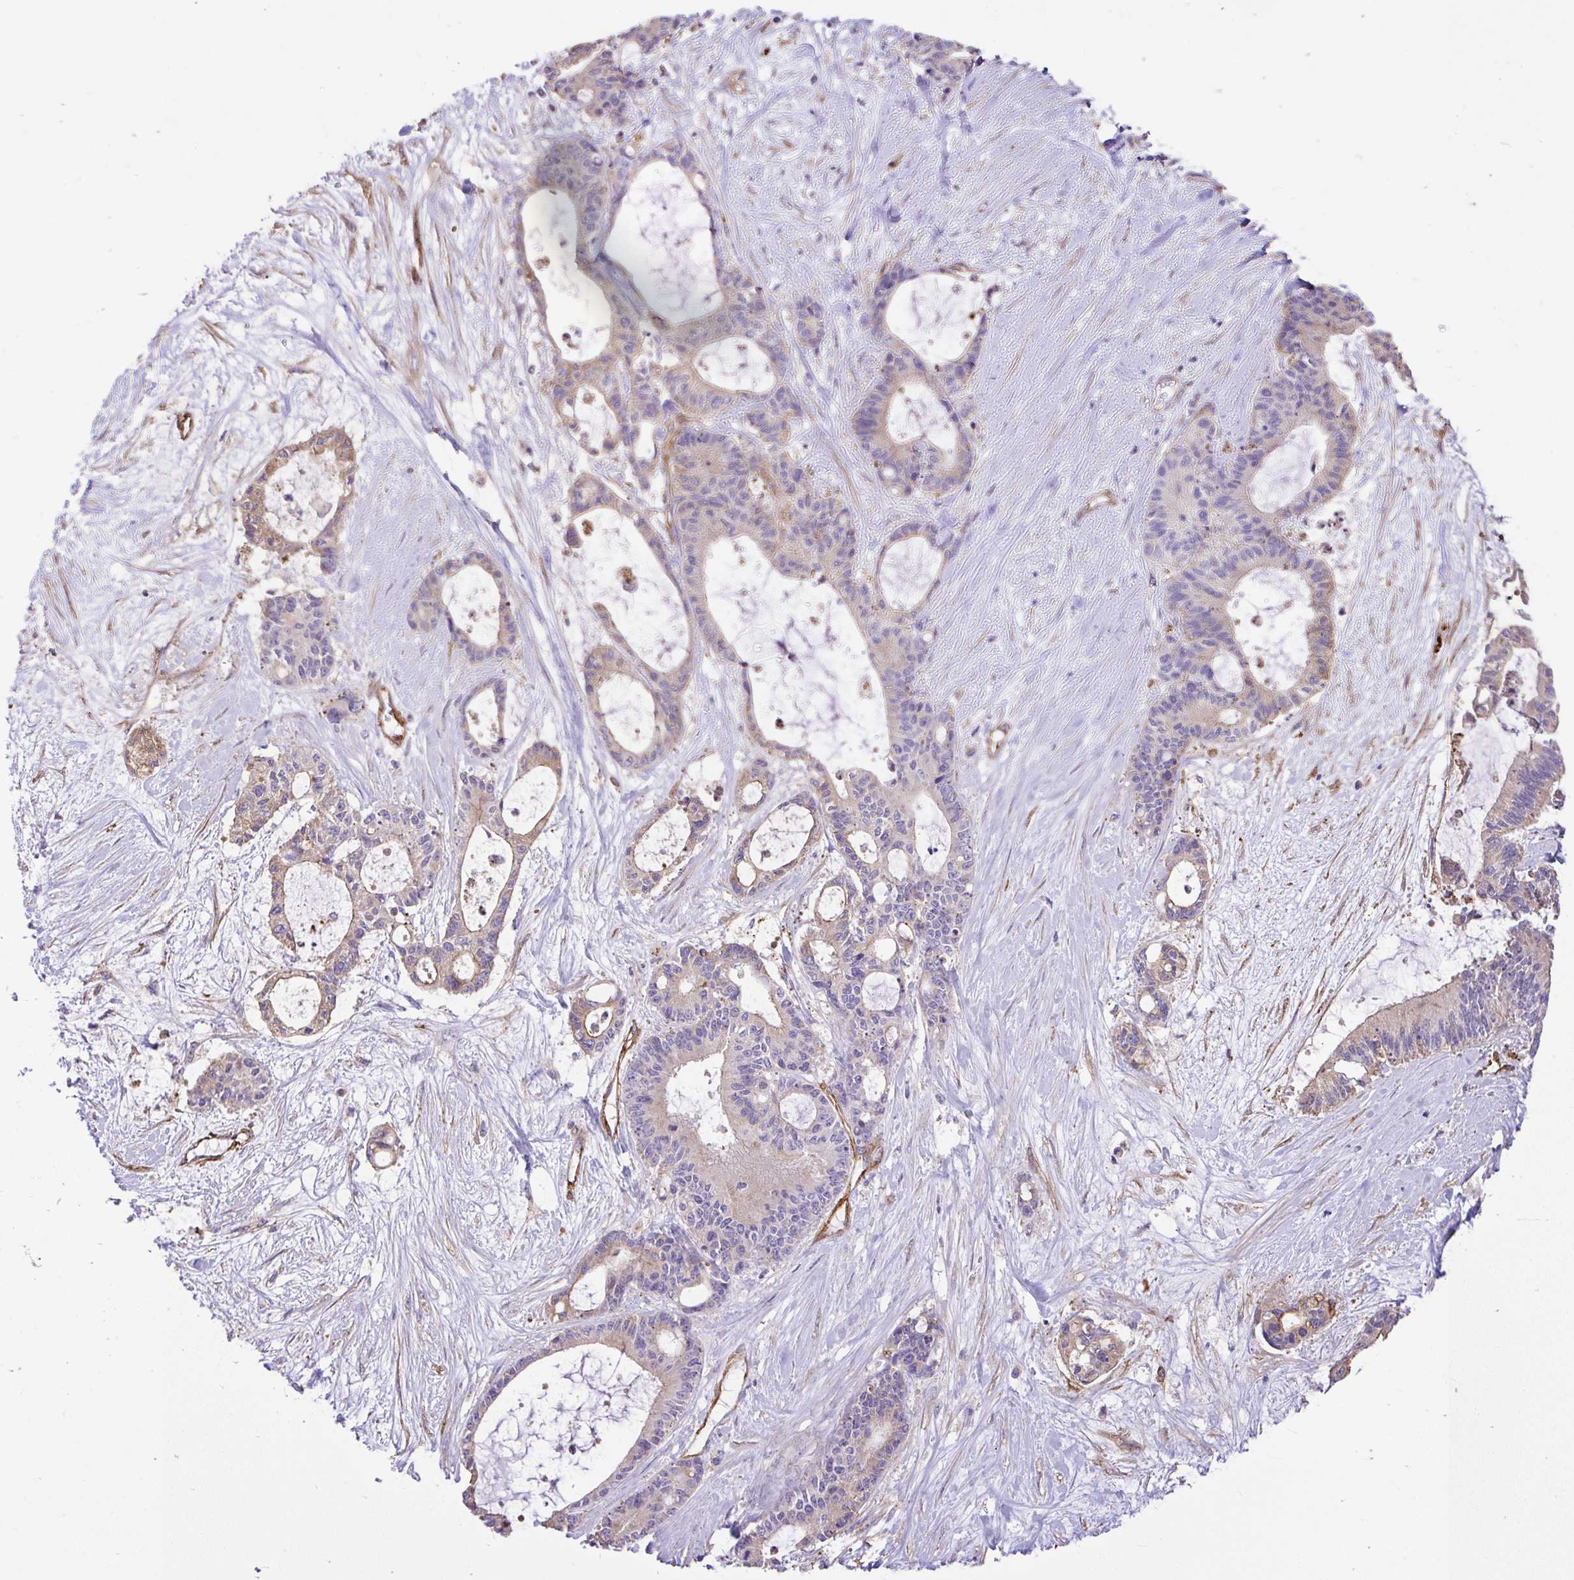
{"staining": {"intensity": "weak", "quantity": "25%-75%", "location": "cytoplasmic/membranous"}, "tissue": "liver cancer", "cell_type": "Tumor cells", "image_type": "cancer", "snomed": [{"axis": "morphology", "description": "Normal tissue, NOS"}, {"axis": "morphology", "description": "Cholangiocarcinoma"}, {"axis": "topography", "description": "Liver"}, {"axis": "topography", "description": "Peripheral nerve tissue"}], "caption": "A brown stain labels weak cytoplasmic/membranous positivity of a protein in liver cancer tumor cells.", "gene": "PTPRK", "patient": {"sex": "female", "age": 73}}